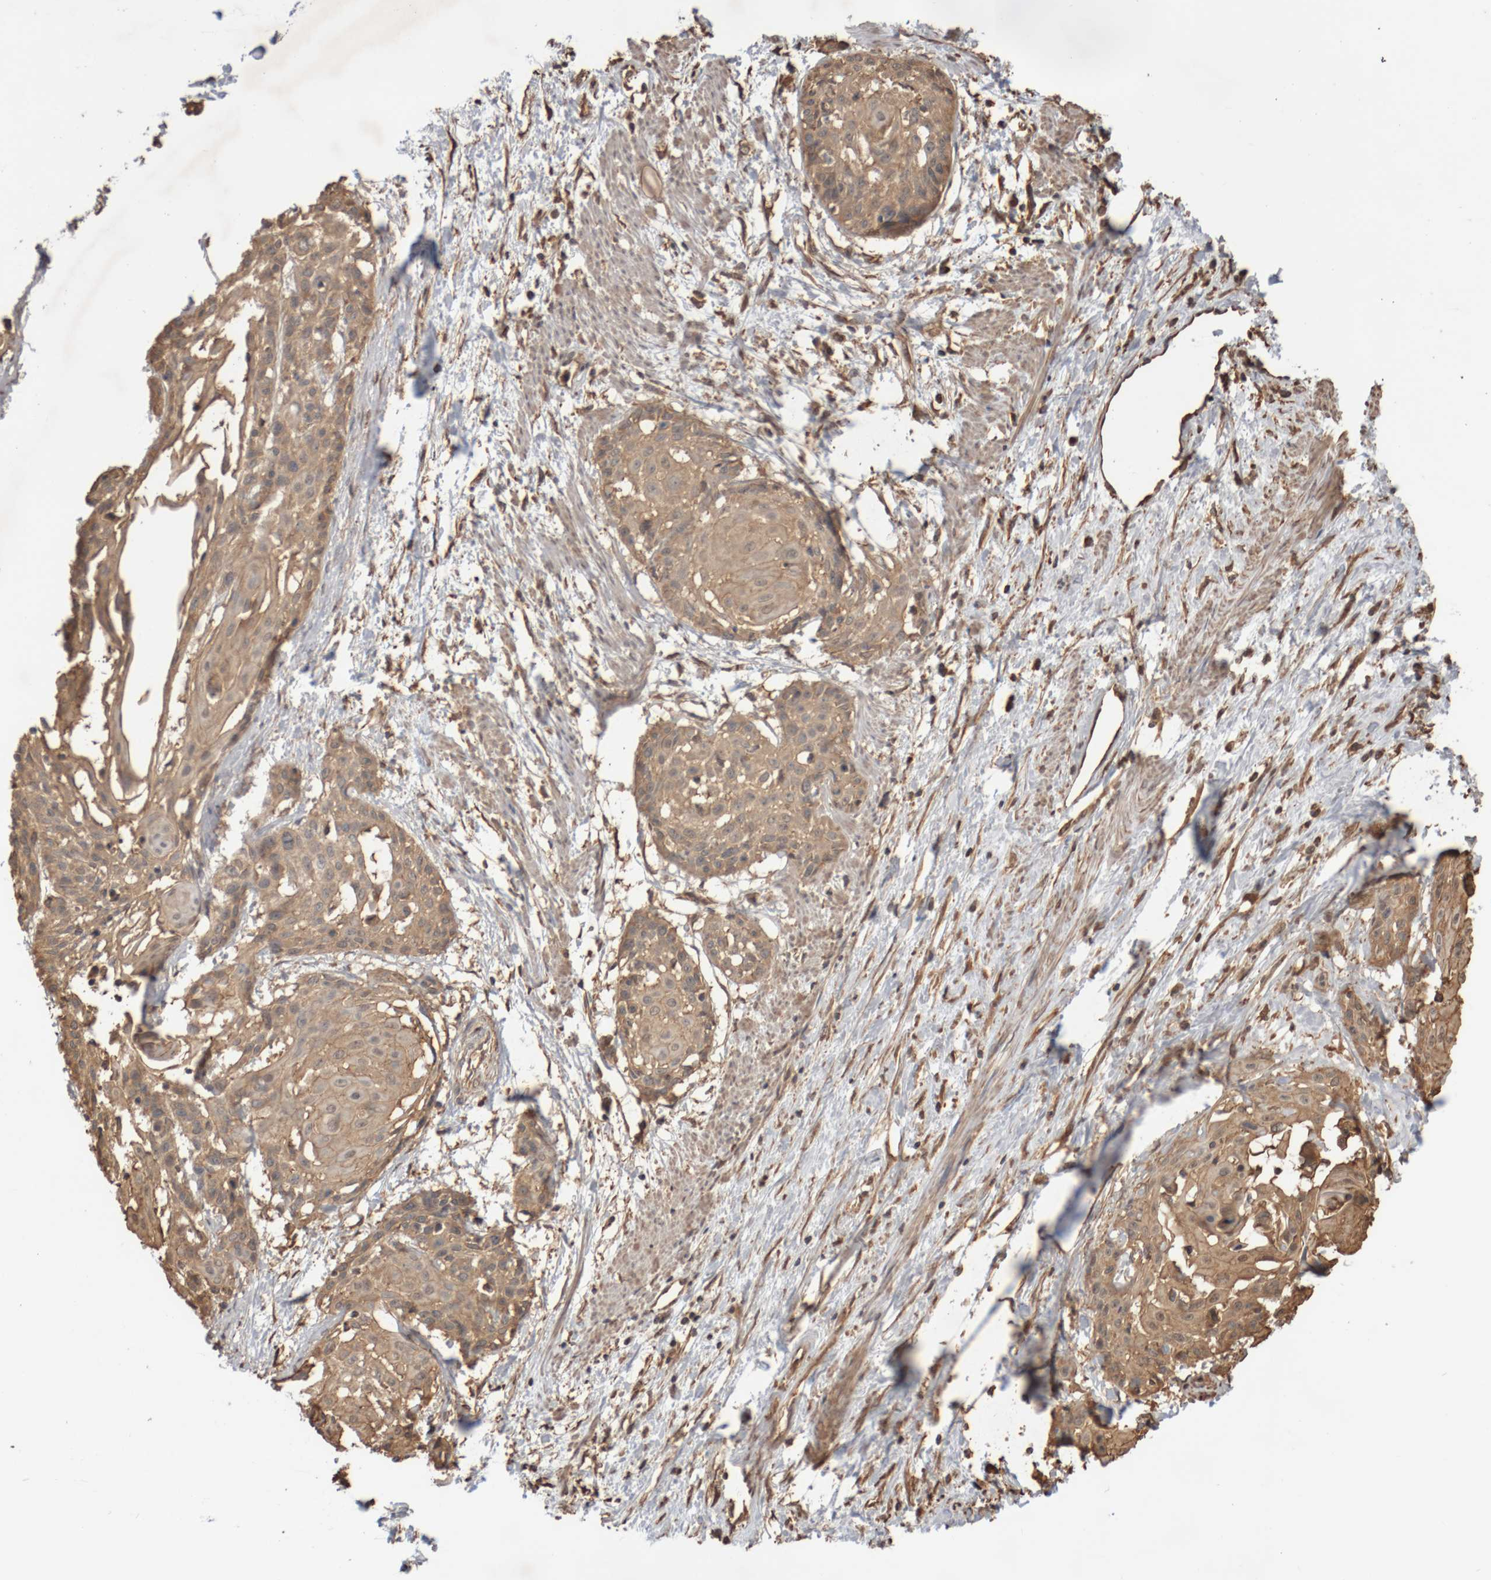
{"staining": {"intensity": "moderate", "quantity": ">75%", "location": "cytoplasmic/membranous"}, "tissue": "cervical cancer", "cell_type": "Tumor cells", "image_type": "cancer", "snomed": [{"axis": "morphology", "description": "Squamous cell carcinoma, NOS"}, {"axis": "topography", "description": "Cervix"}], "caption": "Brown immunohistochemical staining in human cervical cancer demonstrates moderate cytoplasmic/membranous staining in approximately >75% of tumor cells.", "gene": "DPH7", "patient": {"sex": "female", "age": 57}}